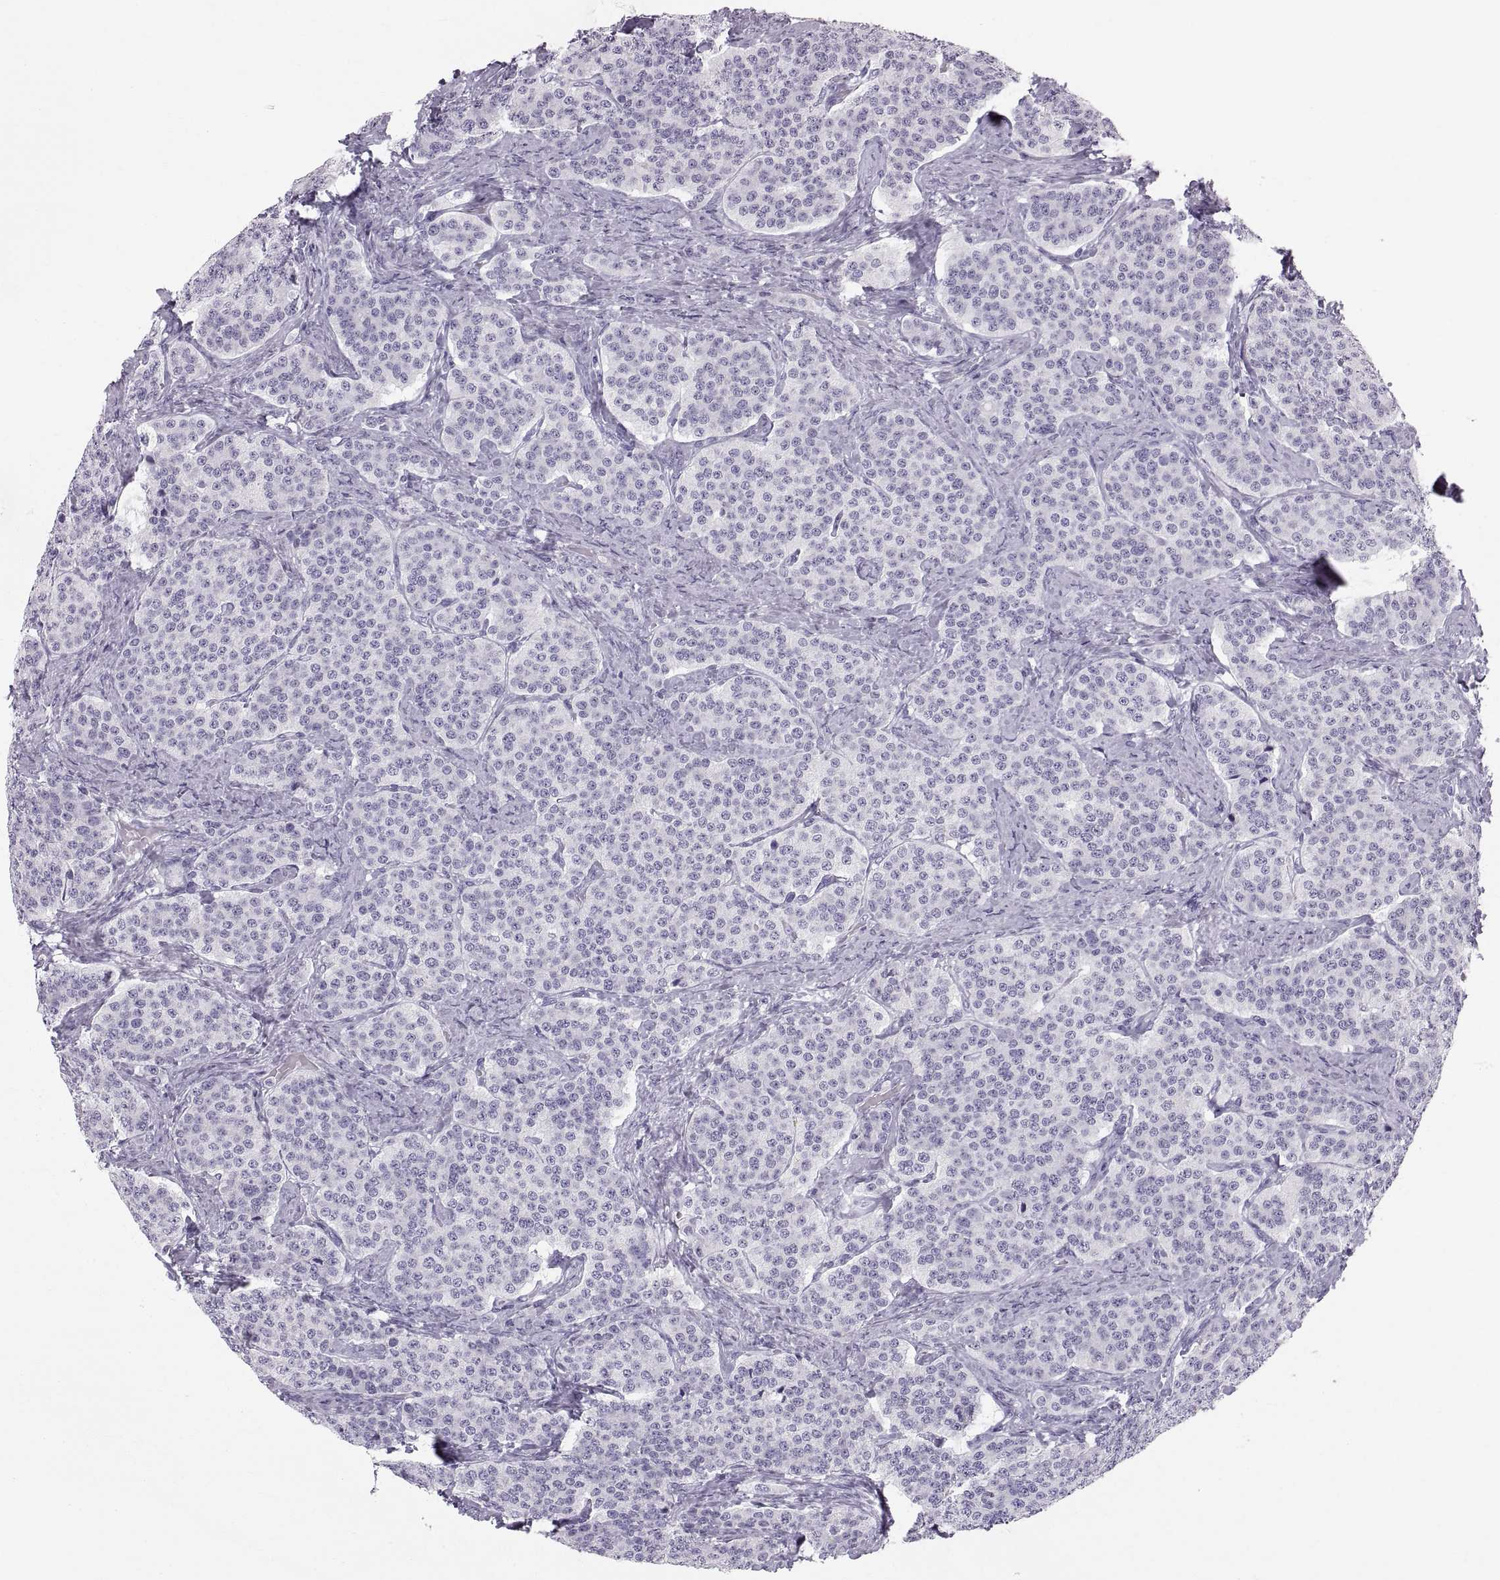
{"staining": {"intensity": "negative", "quantity": "none", "location": "none"}, "tissue": "carcinoid", "cell_type": "Tumor cells", "image_type": "cancer", "snomed": [{"axis": "morphology", "description": "Carcinoid, malignant, NOS"}, {"axis": "topography", "description": "Small intestine"}], "caption": "High power microscopy photomicrograph of an immunohistochemistry micrograph of carcinoid, revealing no significant staining in tumor cells.", "gene": "SLC22A6", "patient": {"sex": "female", "age": 58}}